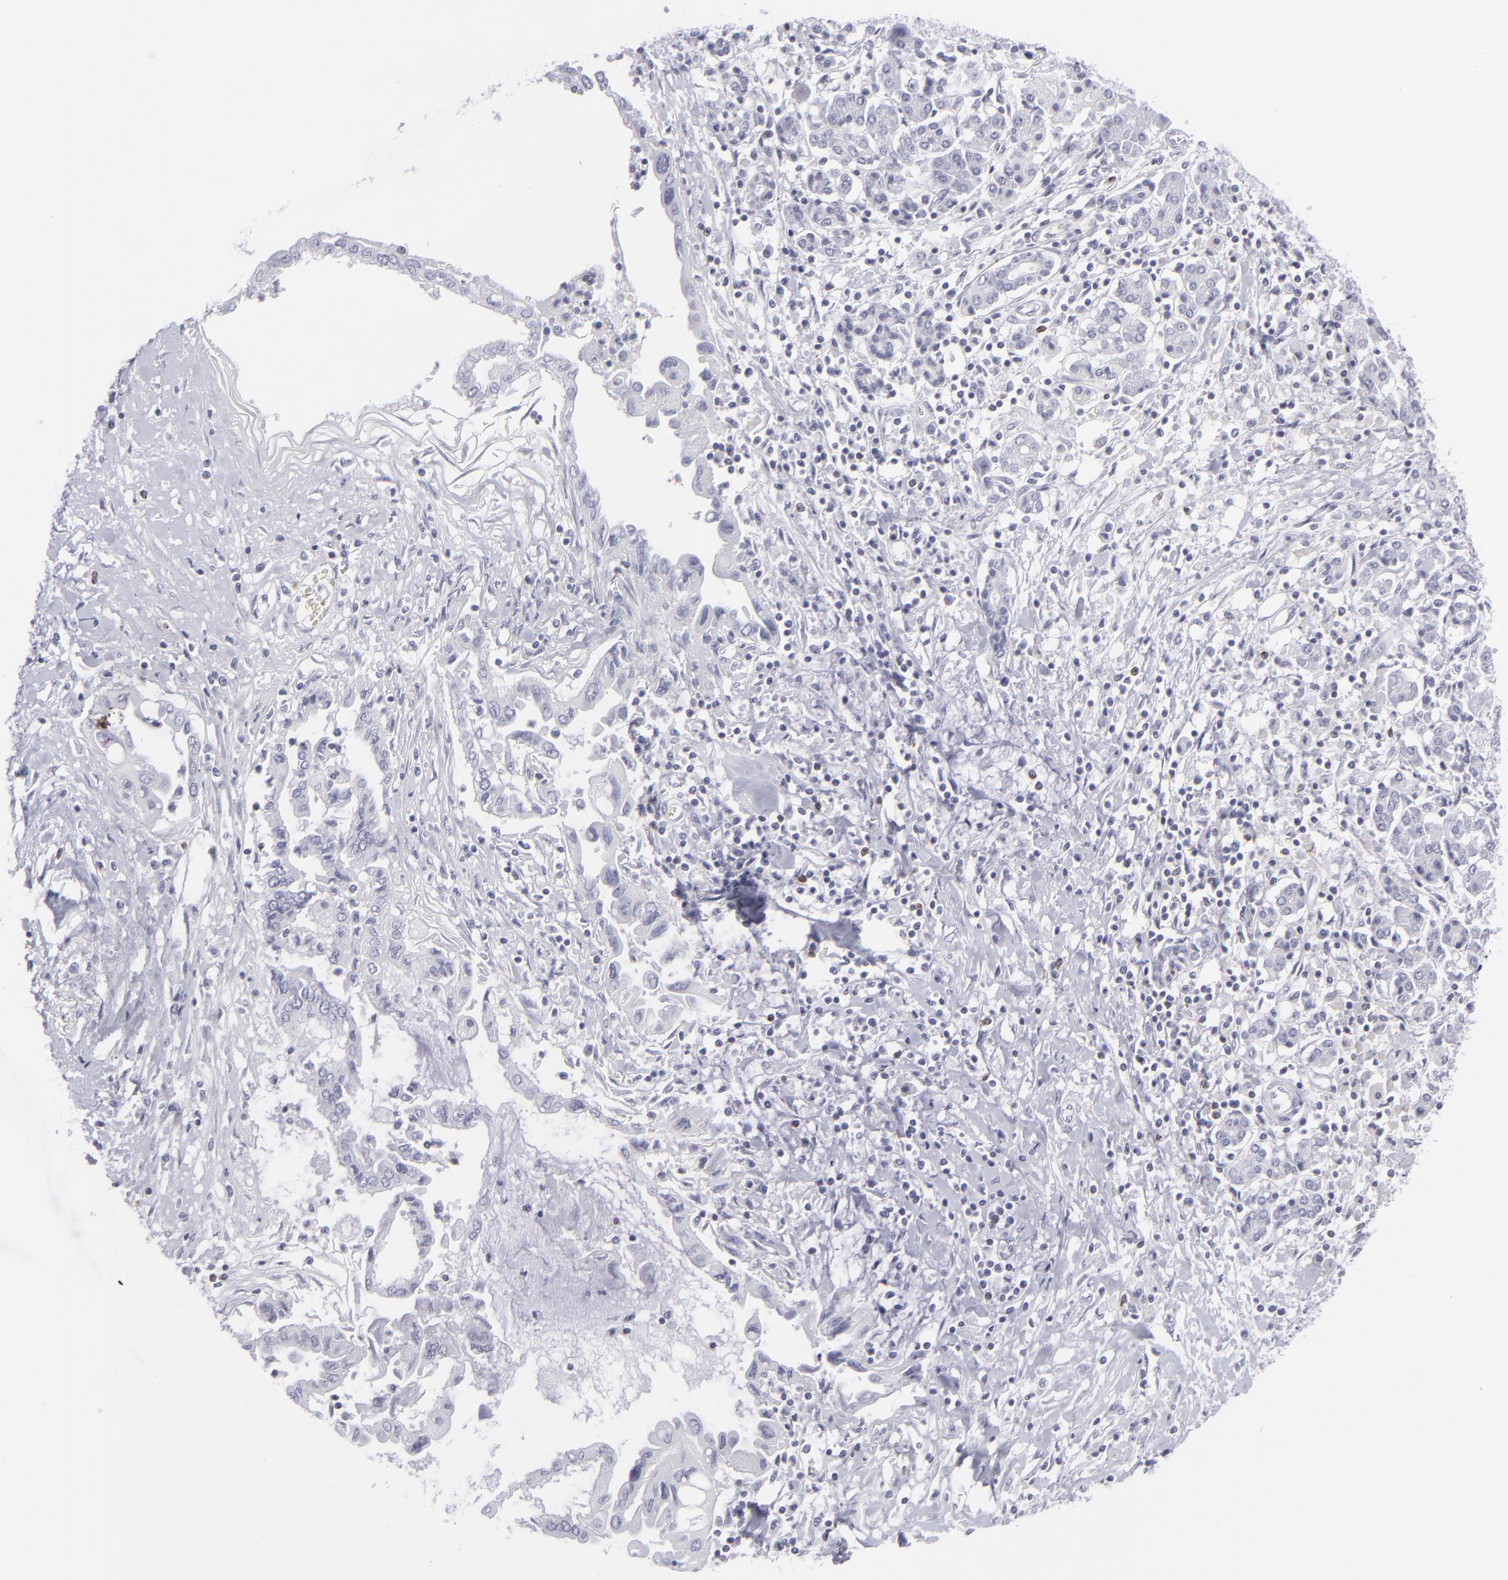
{"staining": {"intensity": "negative", "quantity": "none", "location": "none"}, "tissue": "pancreatic cancer", "cell_type": "Tumor cells", "image_type": "cancer", "snomed": [{"axis": "morphology", "description": "Adenocarcinoma, NOS"}, {"axis": "topography", "description": "Pancreas"}], "caption": "Protein analysis of adenocarcinoma (pancreatic) displays no significant expression in tumor cells.", "gene": "CD7", "patient": {"sex": "female", "age": 57}}